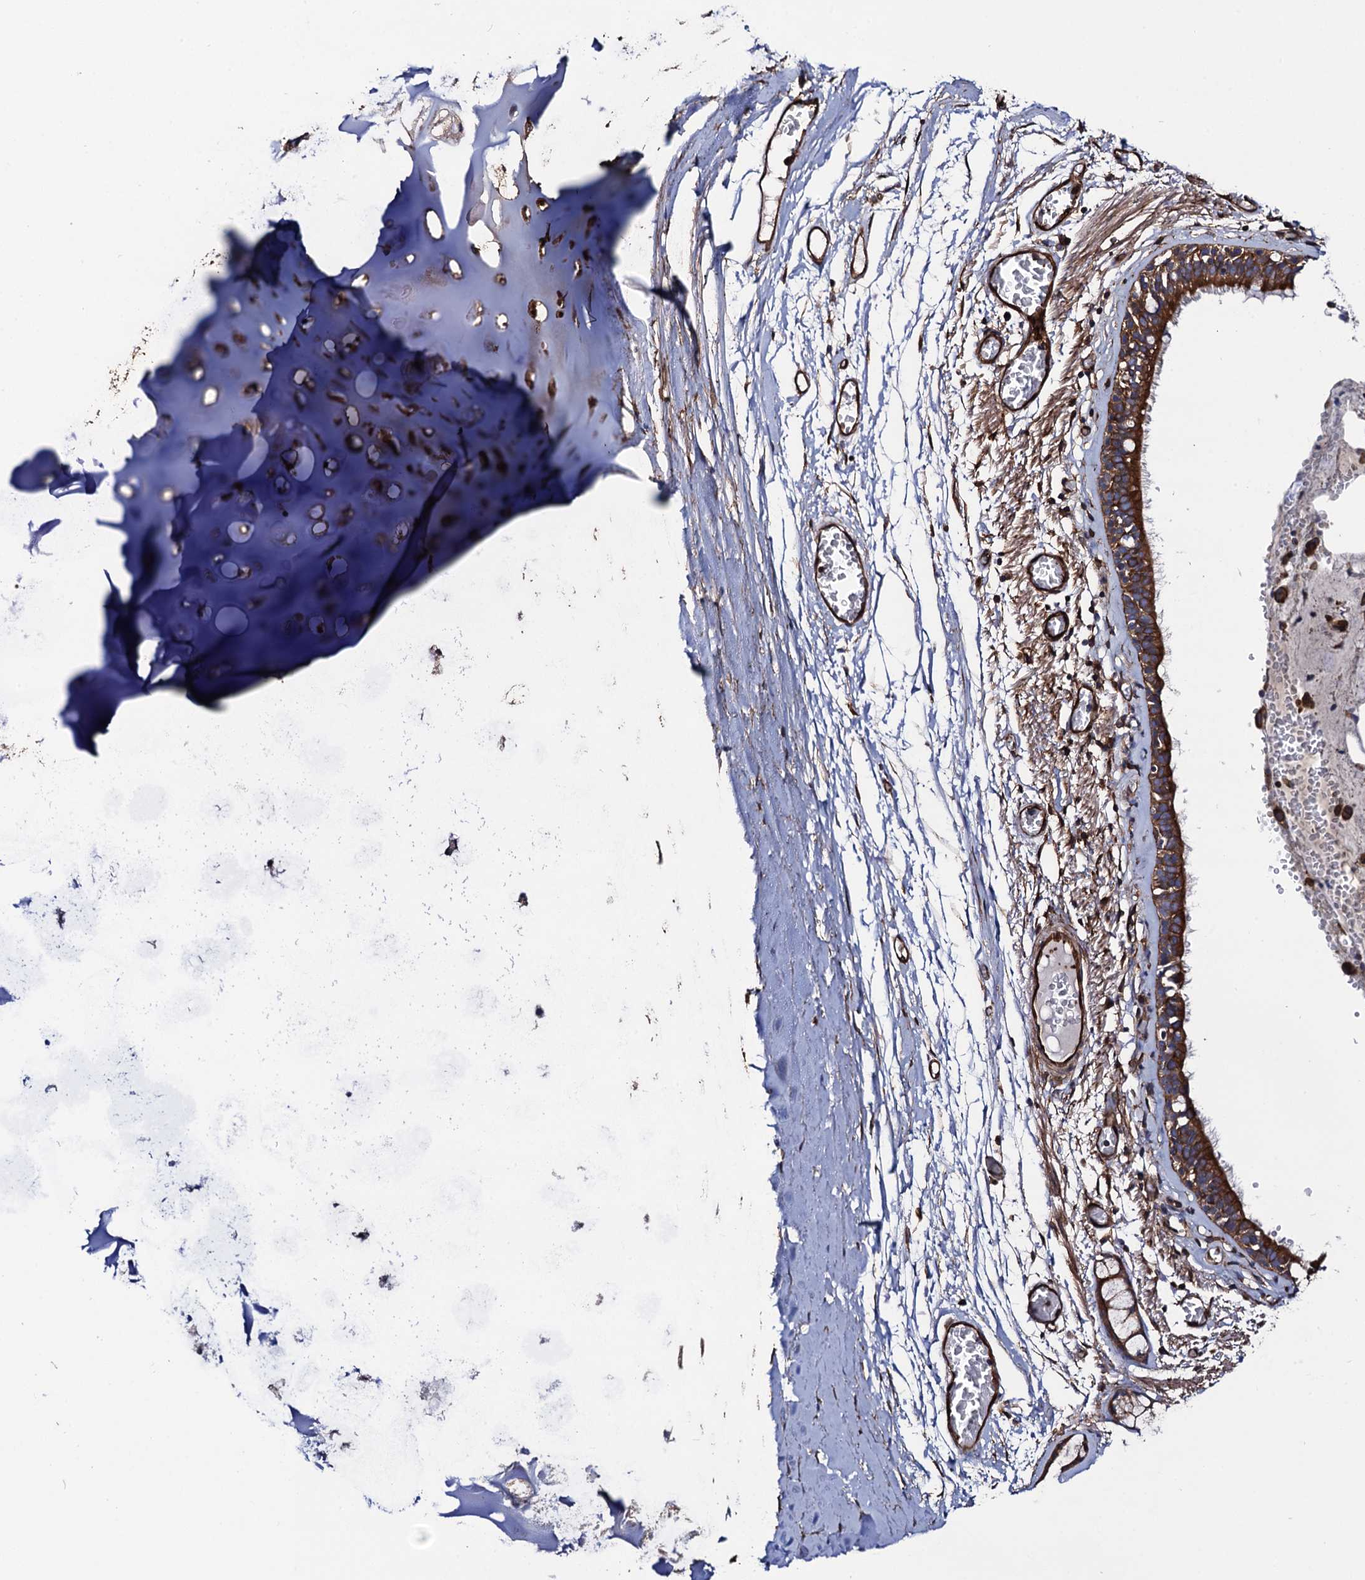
{"staining": {"intensity": "strong", "quantity": ">75%", "location": "cytoplasmic/membranous"}, "tissue": "bronchus", "cell_type": "Respiratory epithelial cells", "image_type": "normal", "snomed": [{"axis": "morphology", "description": "Normal tissue, NOS"}, {"axis": "topography", "description": "Bronchus"}, {"axis": "topography", "description": "Lung"}], "caption": "Benign bronchus demonstrates strong cytoplasmic/membranous expression in about >75% of respiratory epithelial cells, visualized by immunohistochemistry.", "gene": "CIP2A", "patient": {"sex": "male", "age": 56}}